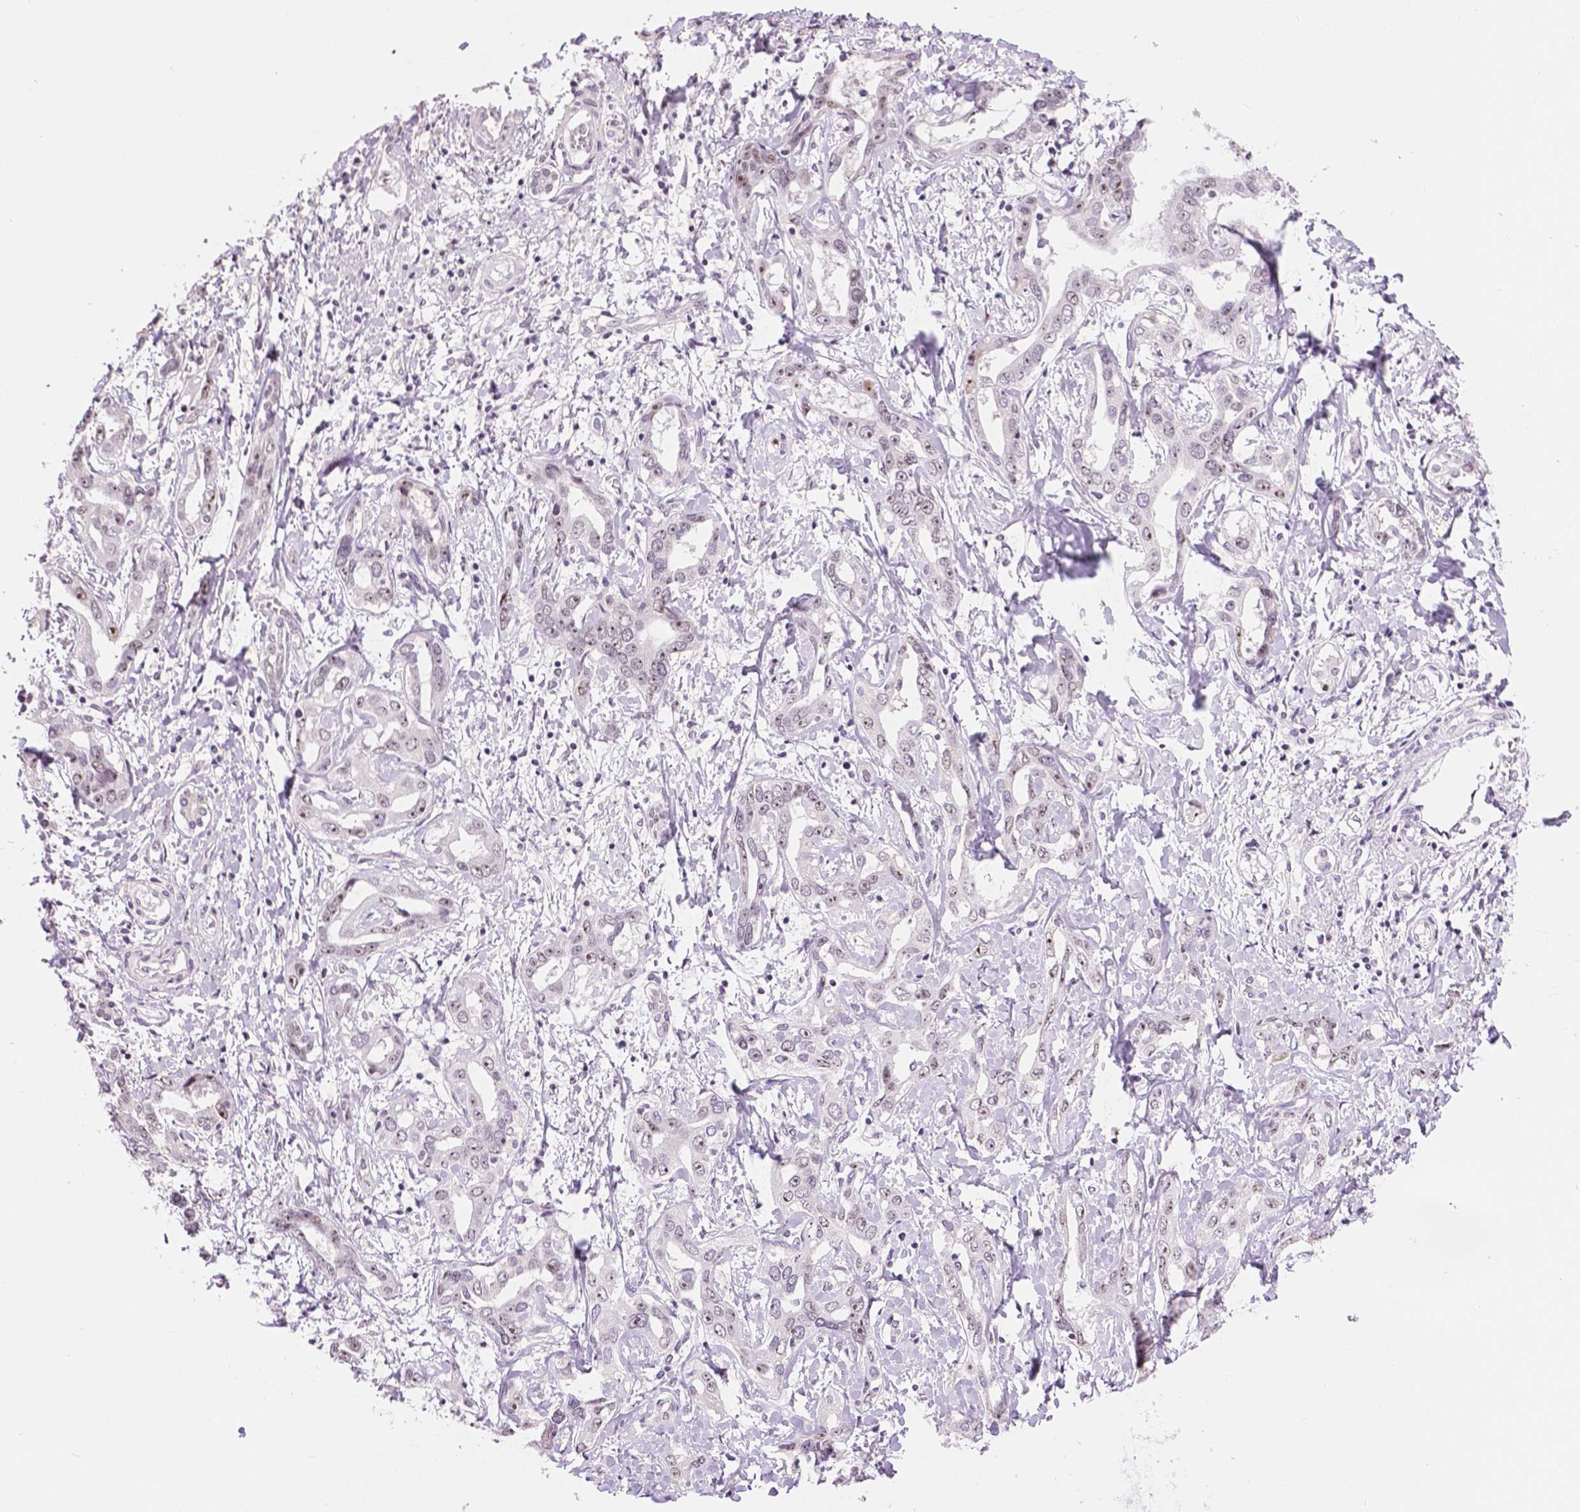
{"staining": {"intensity": "weak", "quantity": "25%-75%", "location": "nuclear"}, "tissue": "liver cancer", "cell_type": "Tumor cells", "image_type": "cancer", "snomed": [{"axis": "morphology", "description": "Cholangiocarcinoma"}, {"axis": "topography", "description": "Liver"}], "caption": "Liver cholangiocarcinoma was stained to show a protein in brown. There is low levels of weak nuclear positivity in about 25%-75% of tumor cells. (Stains: DAB in brown, nuclei in blue, Microscopy: brightfield microscopy at high magnification).", "gene": "NHP2", "patient": {"sex": "male", "age": 59}}